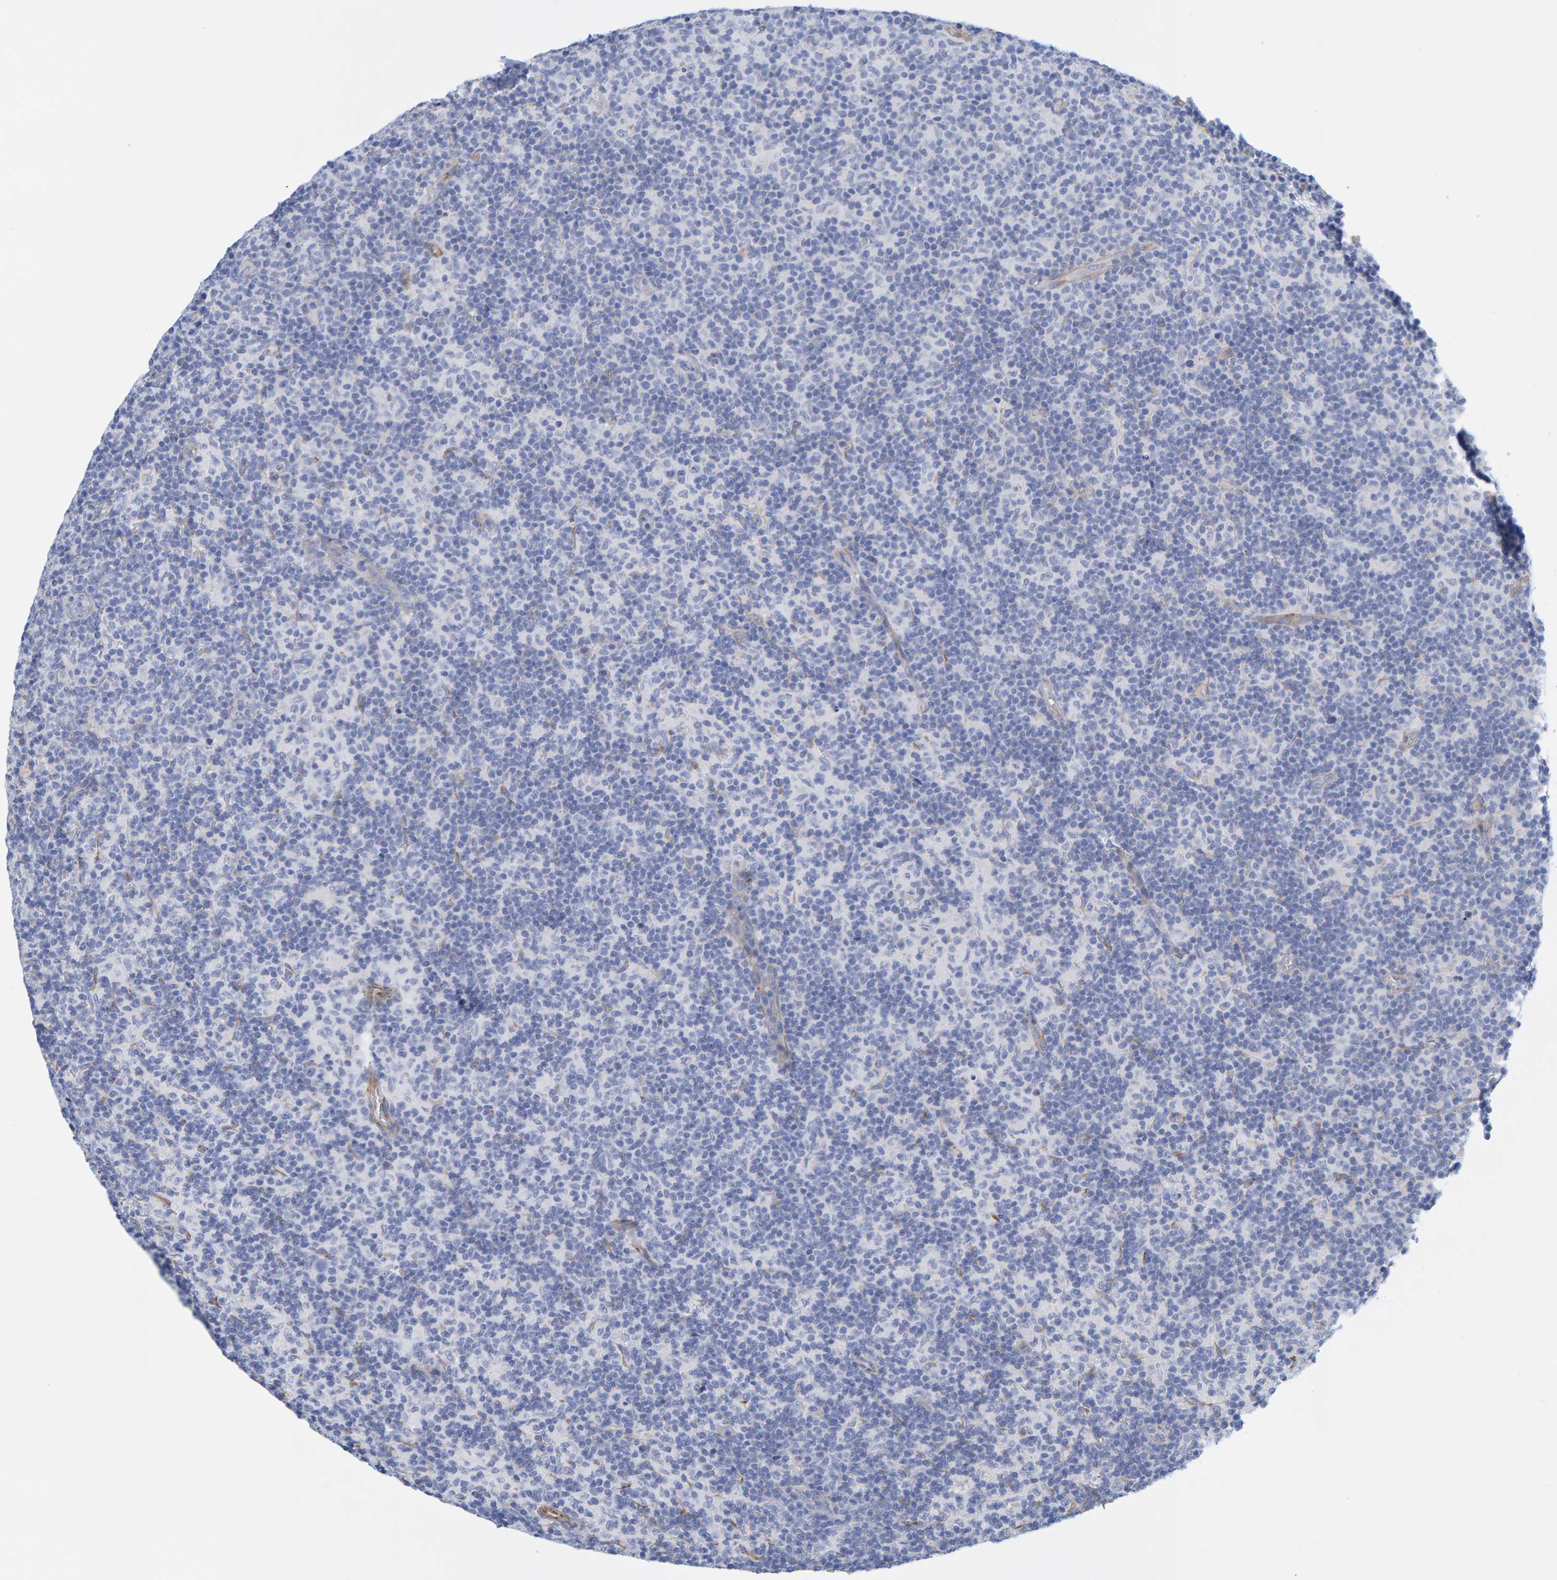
{"staining": {"intensity": "negative", "quantity": "none", "location": "none"}, "tissue": "lymph node", "cell_type": "Germinal center cells", "image_type": "normal", "snomed": [{"axis": "morphology", "description": "Normal tissue, NOS"}, {"axis": "morphology", "description": "Inflammation, NOS"}, {"axis": "topography", "description": "Lymph node"}], "caption": "DAB (3,3'-diaminobenzidine) immunohistochemical staining of benign human lymph node displays no significant expression in germinal center cells.", "gene": "MAP1B", "patient": {"sex": "male", "age": 55}}